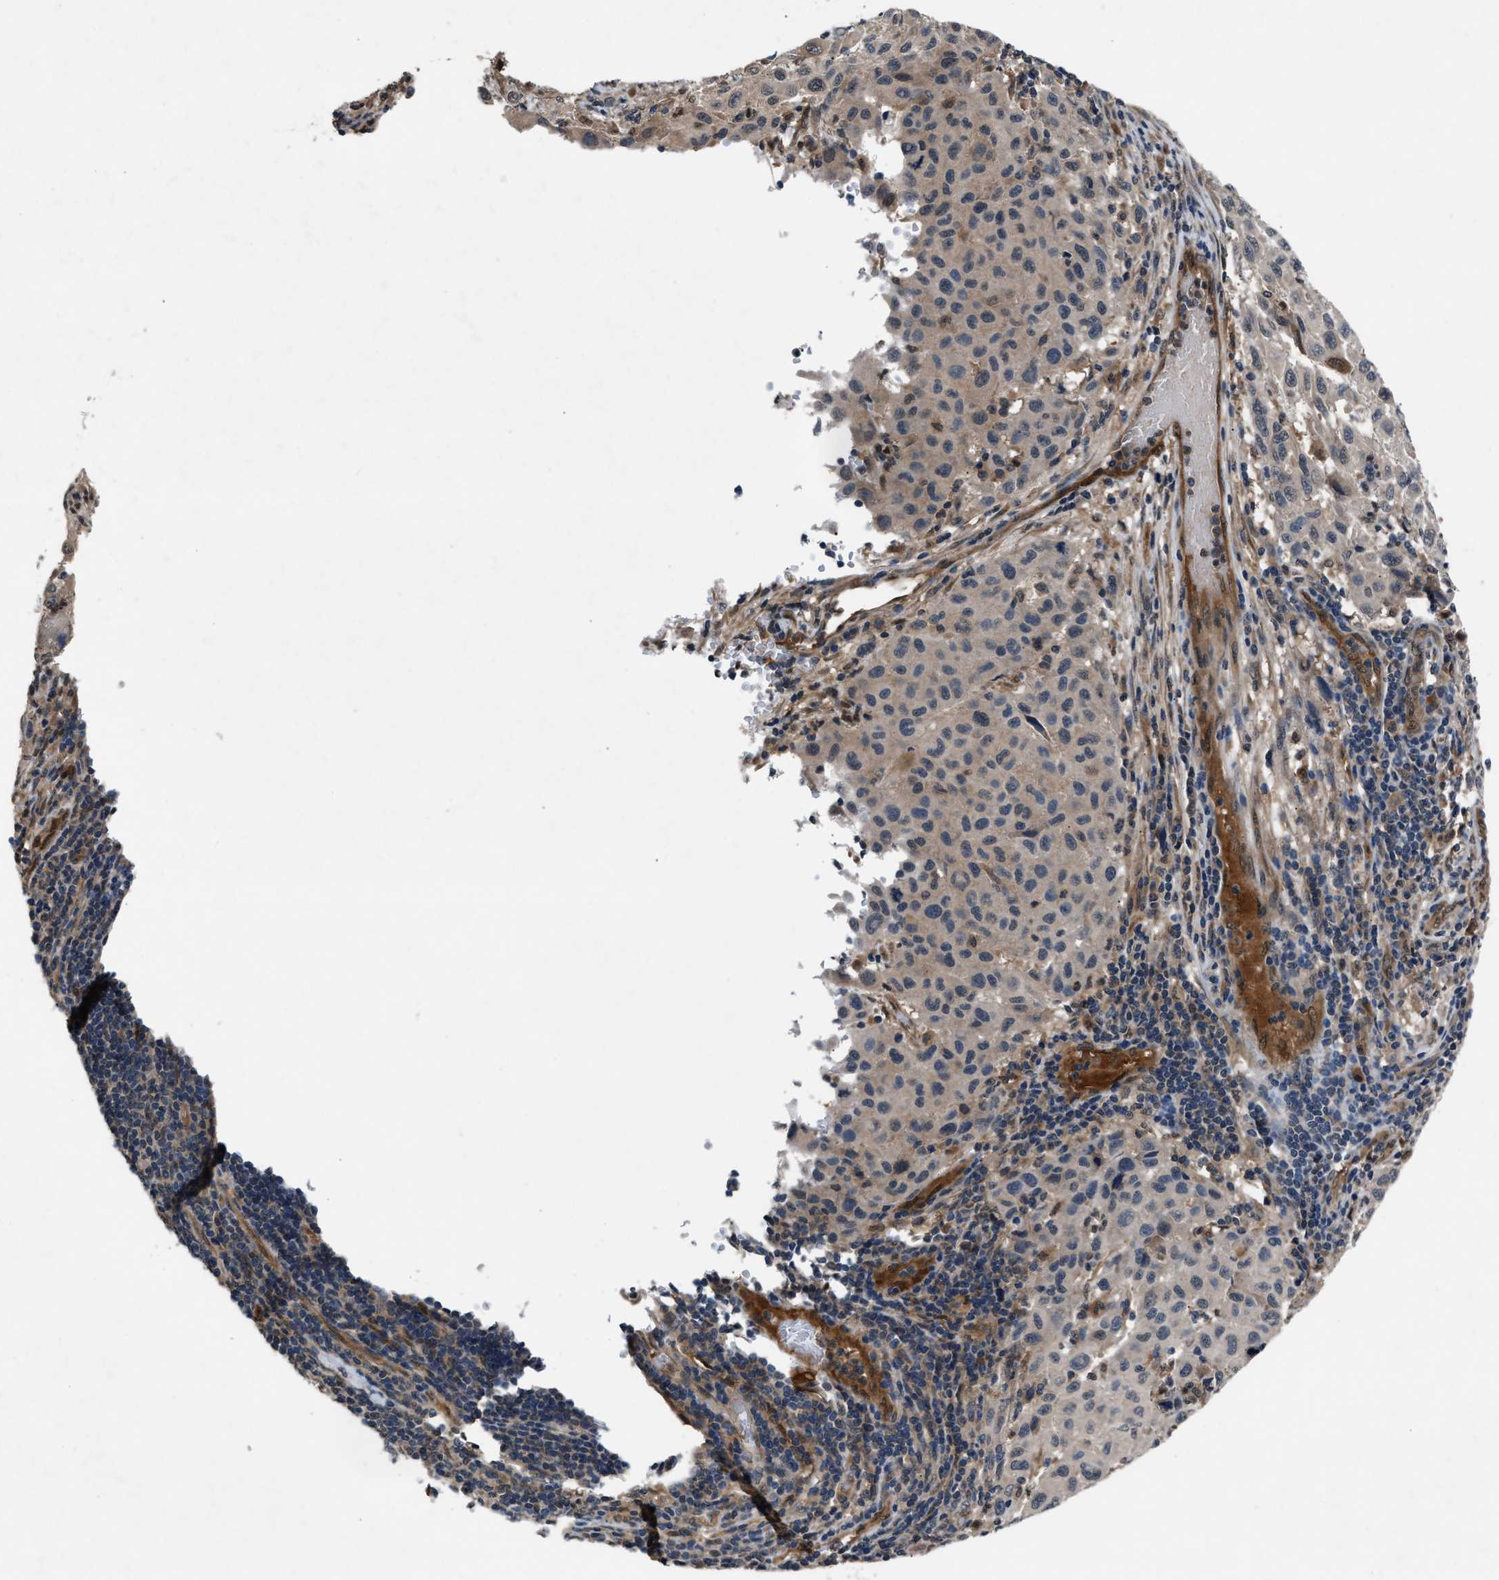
{"staining": {"intensity": "weak", "quantity": "<25%", "location": "cytoplasmic/membranous"}, "tissue": "melanoma", "cell_type": "Tumor cells", "image_type": "cancer", "snomed": [{"axis": "morphology", "description": "Malignant melanoma, Metastatic site"}, {"axis": "topography", "description": "Lymph node"}], "caption": "Immunohistochemistry photomicrograph of neoplastic tissue: melanoma stained with DAB demonstrates no significant protein positivity in tumor cells.", "gene": "TP53I3", "patient": {"sex": "male", "age": 61}}